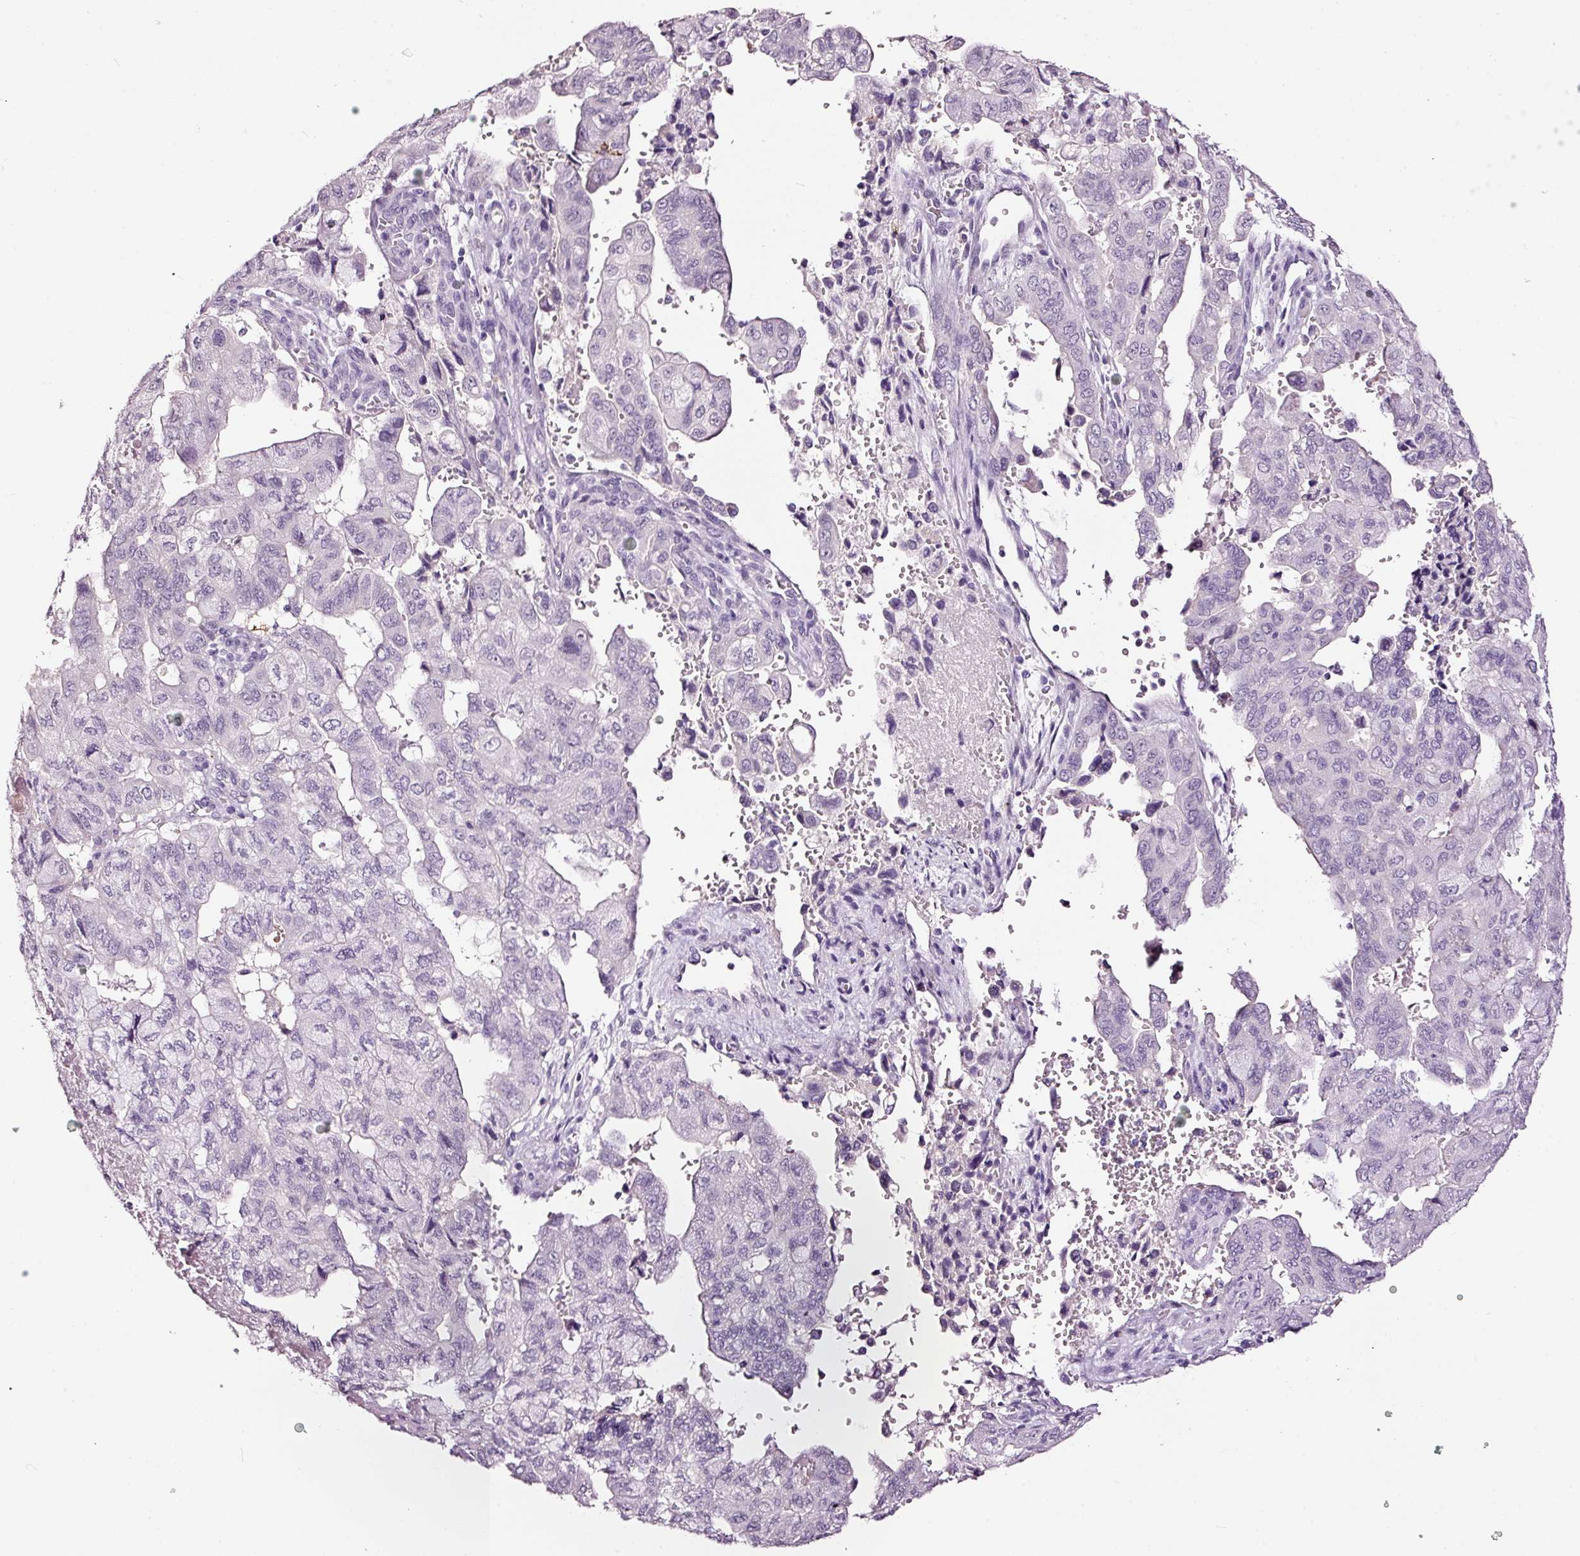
{"staining": {"intensity": "negative", "quantity": "none", "location": "none"}, "tissue": "pancreatic cancer", "cell_type": "Tumor cells", "image_type": "cancer", "snomed": [{"axis": "morphology", "description": "Adenocarcinoma, NOS"}, {"axis": "topography", "description": "Pancreas"}], "caption": "A high-resolution image shows immunohistochemistry (IHC) staining of pancreatic cancer, which demonstrates no significant staining in tumor cells.", "gene": "LAMP3", "patient": {"sex": "male", "age": 51}}